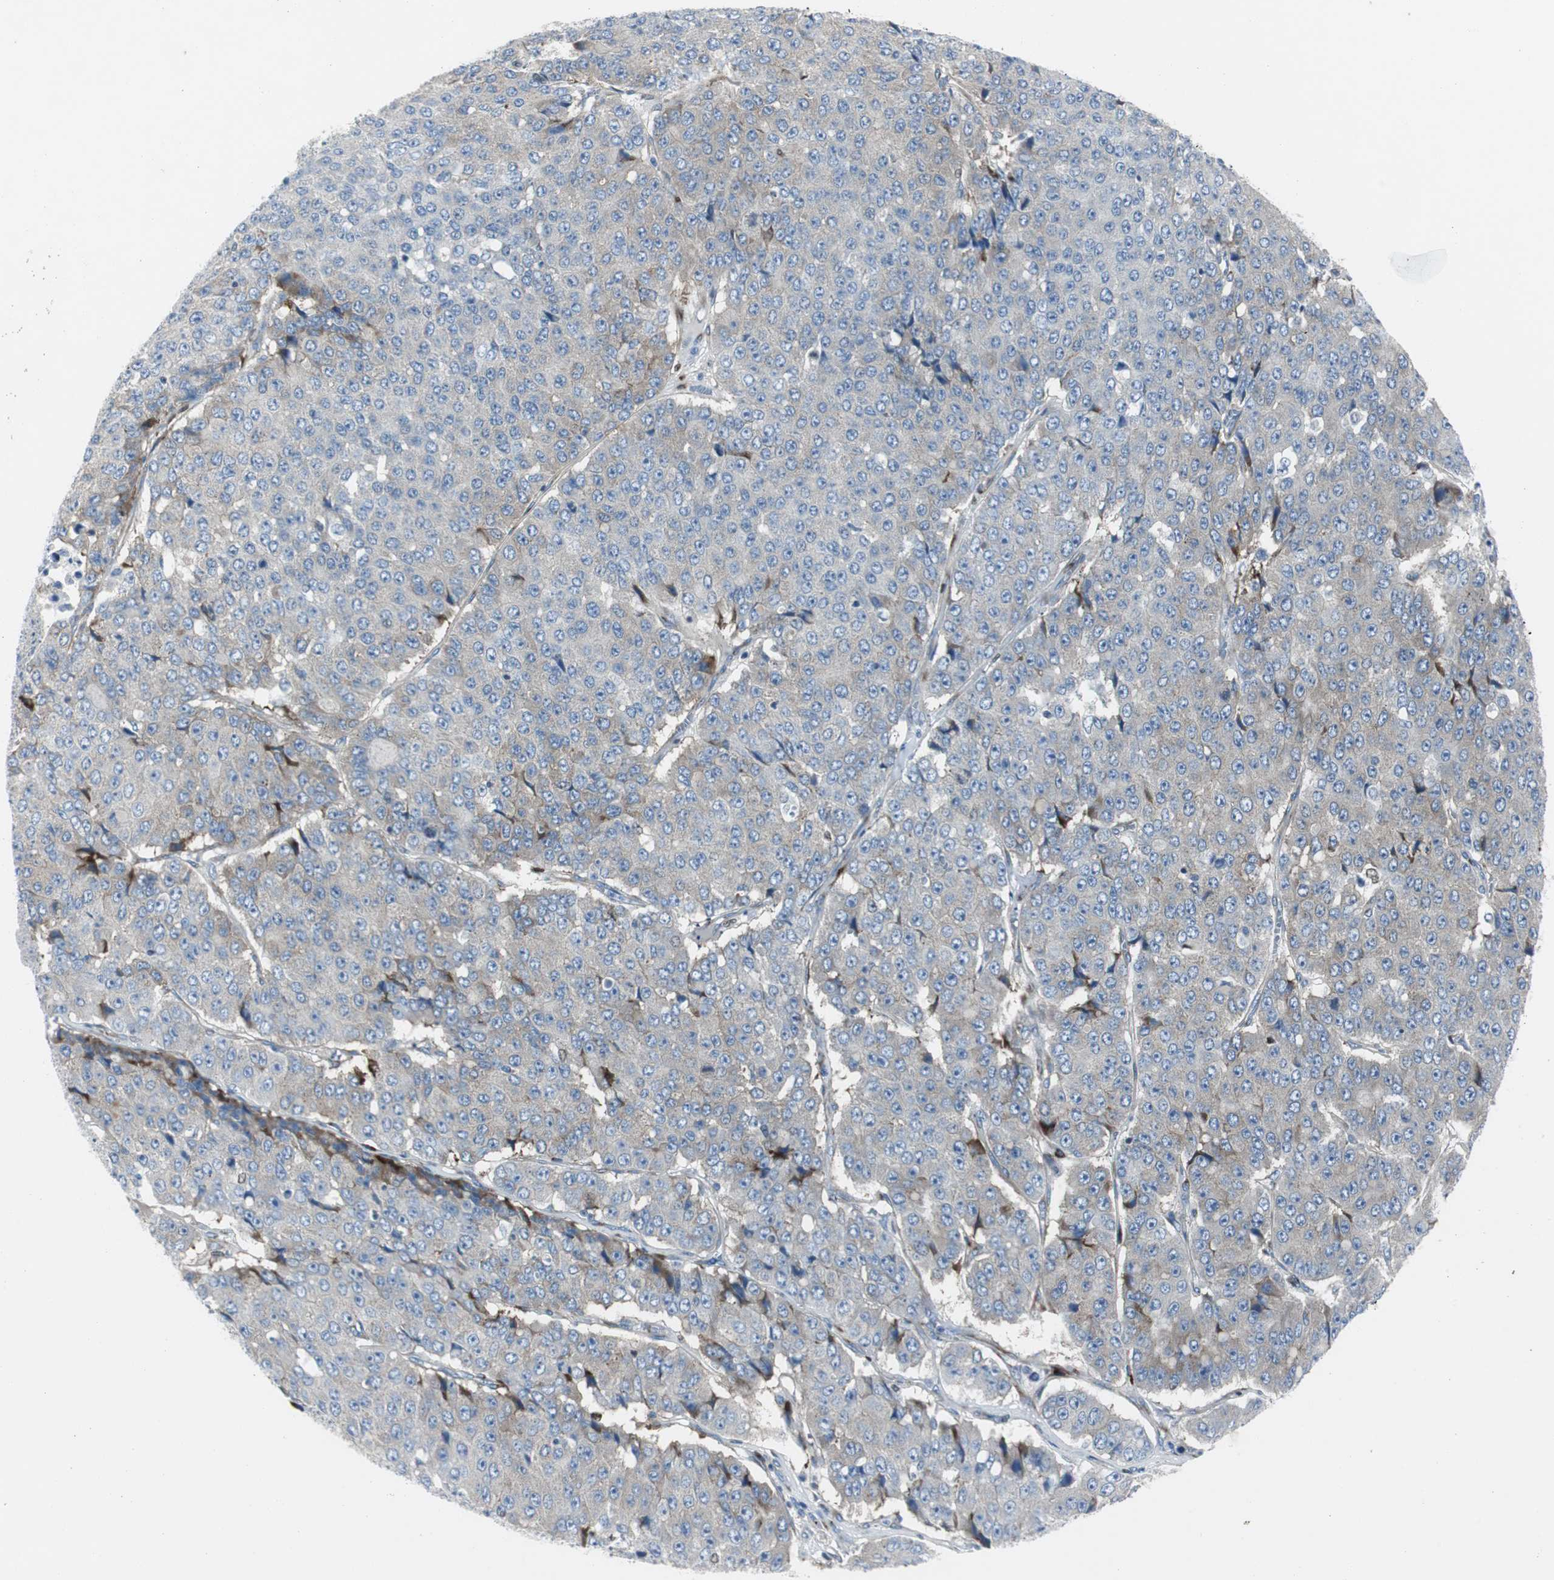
{"staining": {"intensity": "weak", "quantity": ">75%", "location": "cytoplasmic/membranous"}, "tissue": "pancreatic cancer", "cell_type": "Tumor cells", "image_type": "cancer", "snomed": [{"axis": "morphology", "description": "Adenocarcinoma, NOS"}, {"axis": "topography", "description": "Pancreas"}], "caption": "A high-resolution micrograph shows IHC staining of pancreatic adenocarcinoma, which reveals weak cytoplasmic/membranous expression in about >75% of tumor cells.", "gene": "BBC3", "patient": {"sex": "male", "age": 50}}